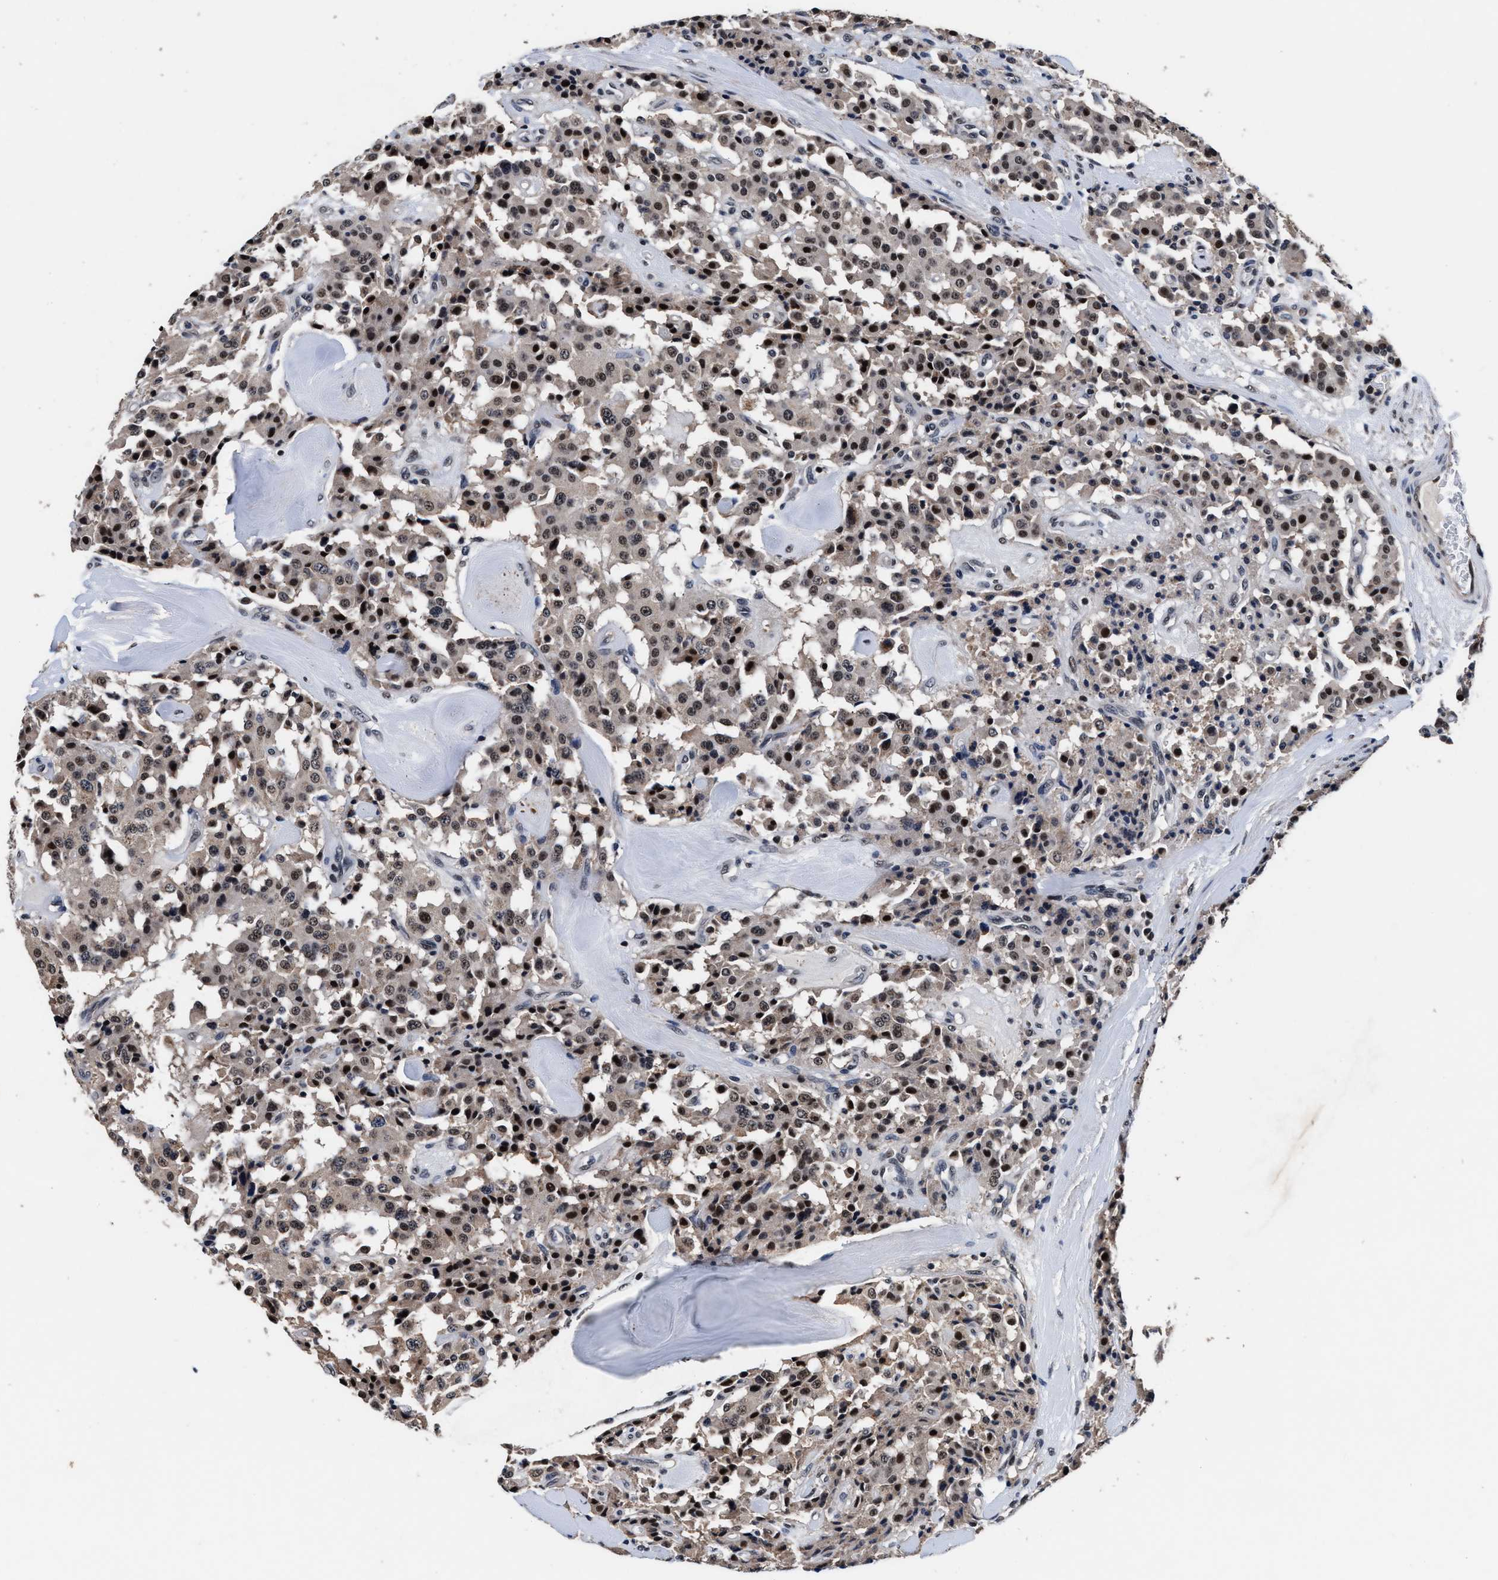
{"staining": {"intensity": "moderate", "quantity": ">75%", "location": "nuclear"}, "tissue": "carcinoid", "cell_type": "Tumor cells", "image_type": "cancer", "snomed": [{"axis": "morphology", "description": "Carcinoid, malignant, NOS"}, {"axis": "topography", "description": "Lung"}], "caption": "Human malignant carcinoid stained for a protein (brown) shows moderate nuclear positive staining in about >75% of tumor cells.", "gene": "USP16", "patient": {"sex": "male", "age": 30}}